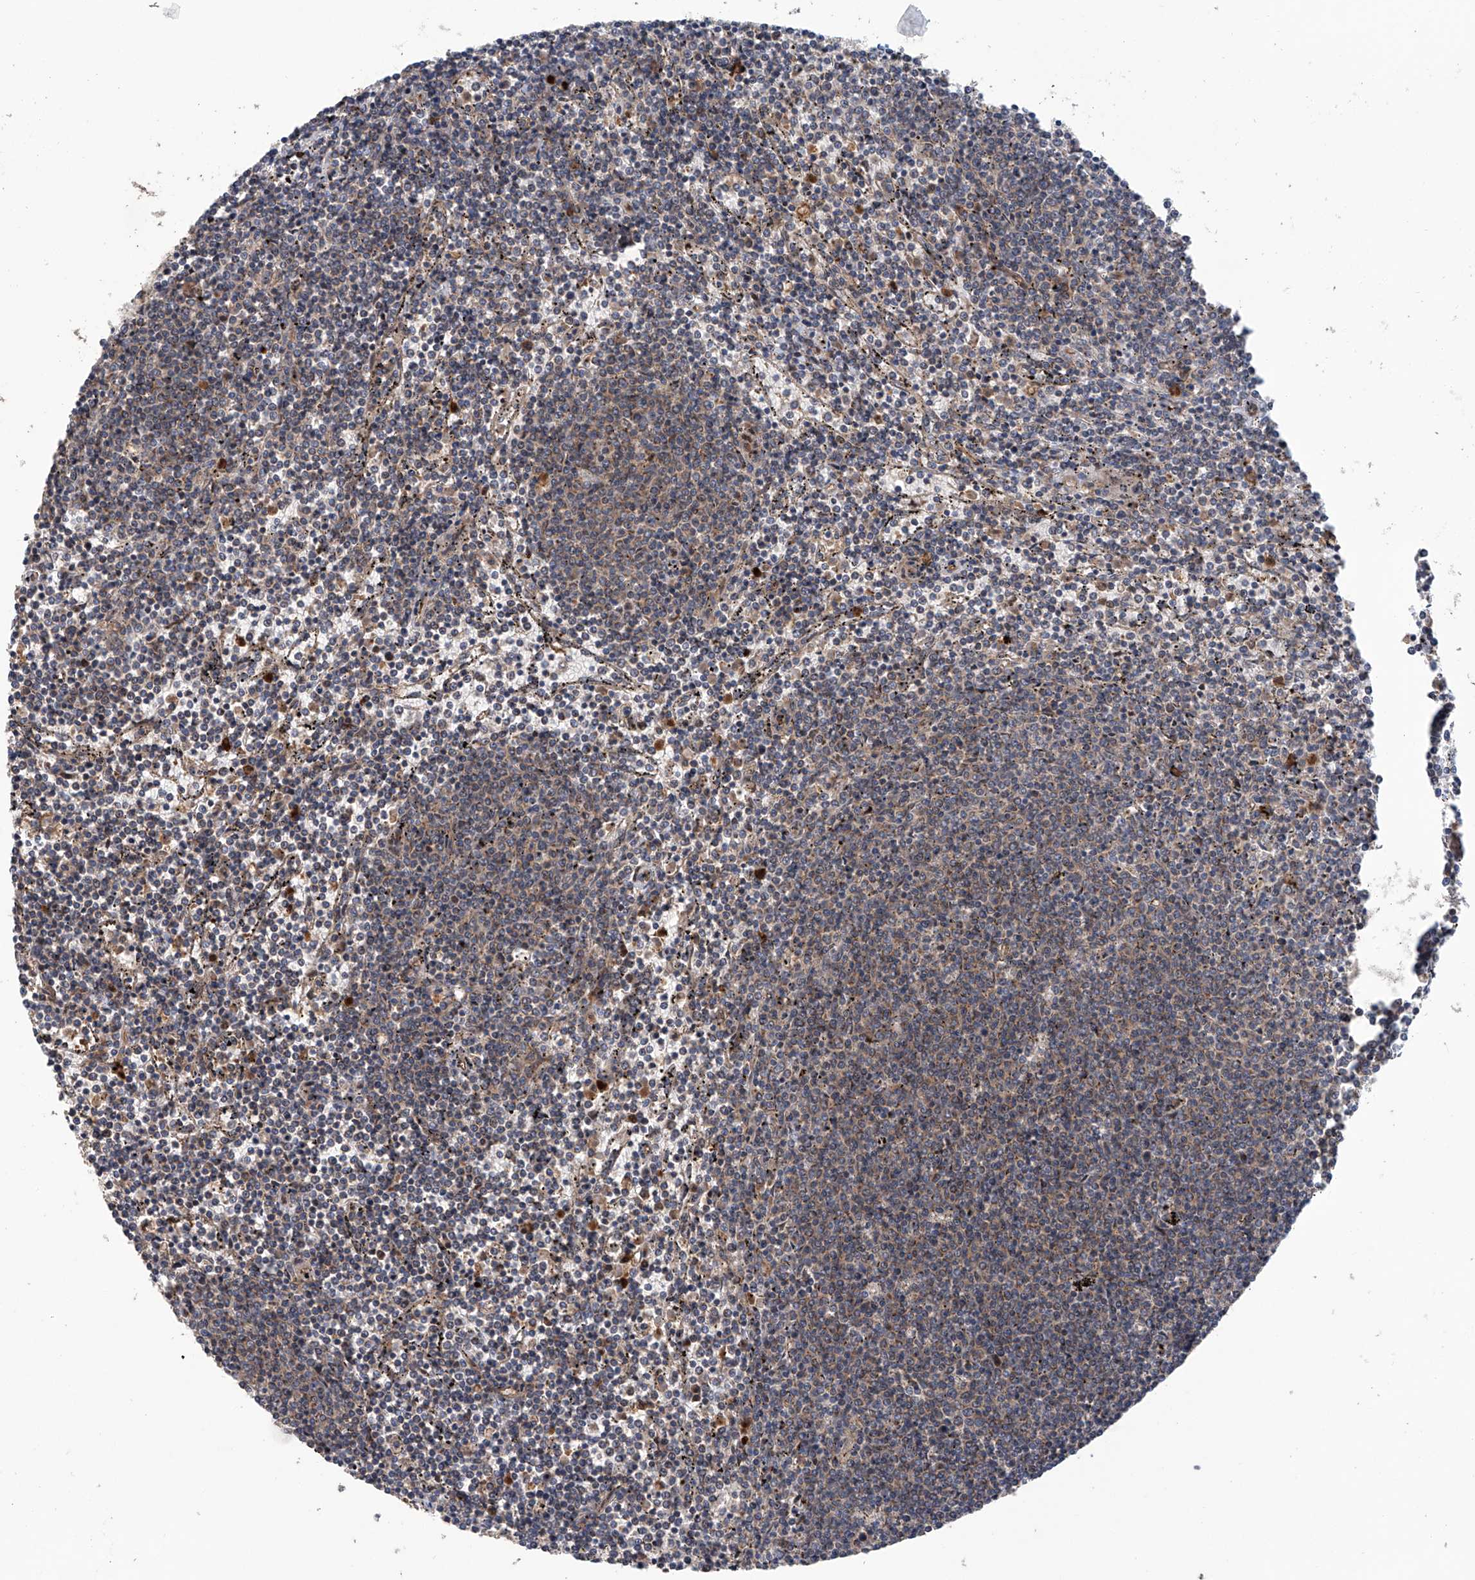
{"staining": {"intensity": "weak", "quantity": "25%-75%", "location": "cytoplasmic/membranous"}, "tissue": "lymphoma", "cell_type": "Tumor cells", "image_type": "cancer", "snomed": [{"axis": "morphology", "description": "Malignant lymphoma, non-Hodgkin's type, Low grade"}, {"axis": "topography", "description": "Spleen"}], "caption": "Brown immunohistochemical staining in lymphoma displays weak cytoplasmic/membranous positivity in about 25%-75% of tumor cells. (IHC, brightfield microscopy, high magnification).", "gene": "EIF2D", "patient": {"sex": "female", "age": 50}}